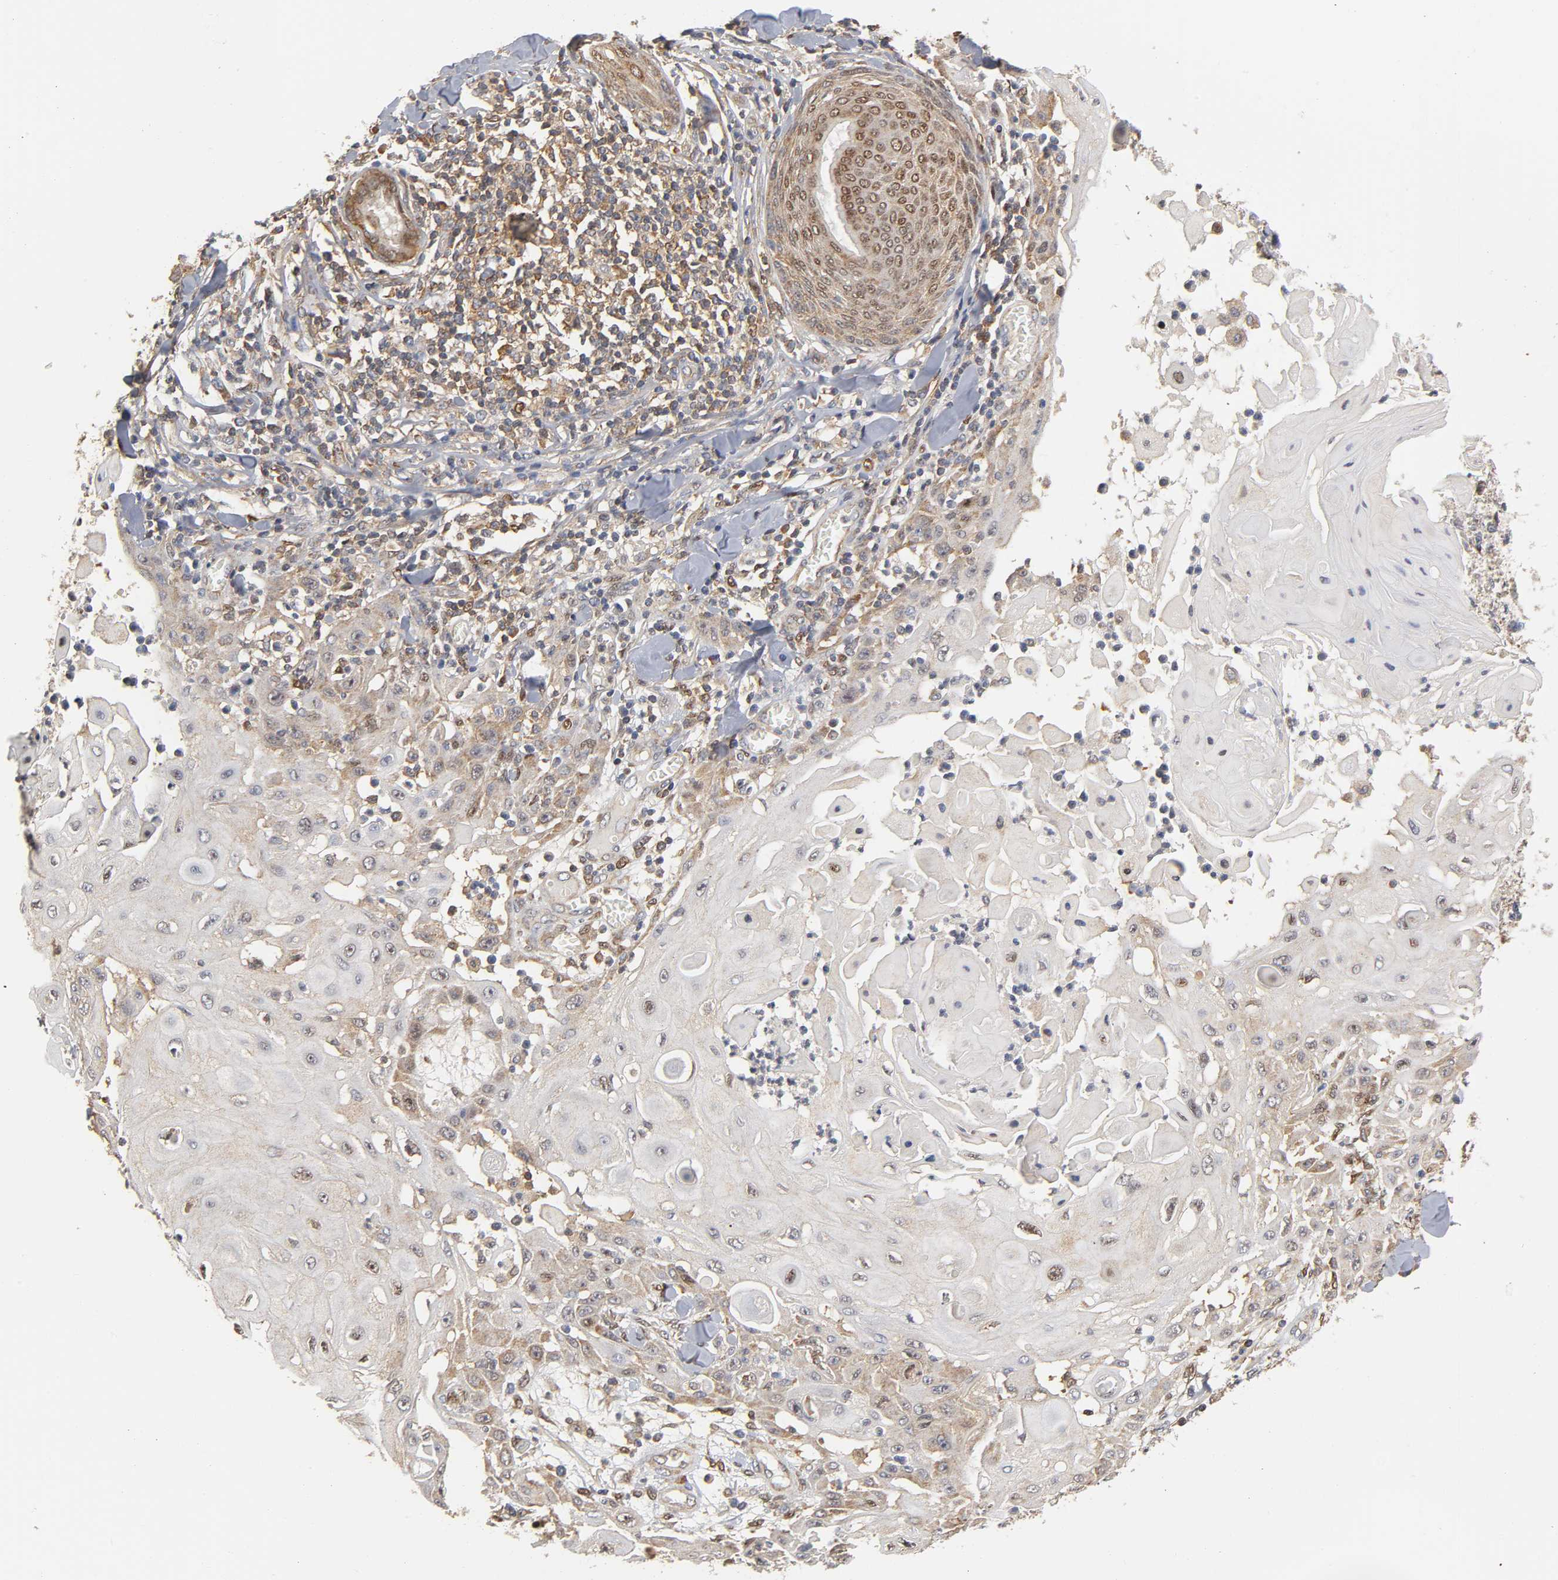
{"staining": {"intensity": "weak", "quantity": "25%-75%", "location": "cytoplasmic/membranous,nuclear"}, "tissue": "skin cancer", "cell_type": "Tumor cells", "image_type": "cancer", "snomed": [{"axis": "morphology", "description": "Squamous cell carcinoma, NOS"}, {"axis": "topography", "description": "Skin"}], "caption": "Approximately 25%-75% of tumor cells in squamous cell carcinoma (skin) exhibit weak cytoplasmic/membranous and nuclear protein staining as visualized by brown immunohistochemical staining.", "gene": "PAFAH1B1", "patient": {"sex": "male", "age": 24}}